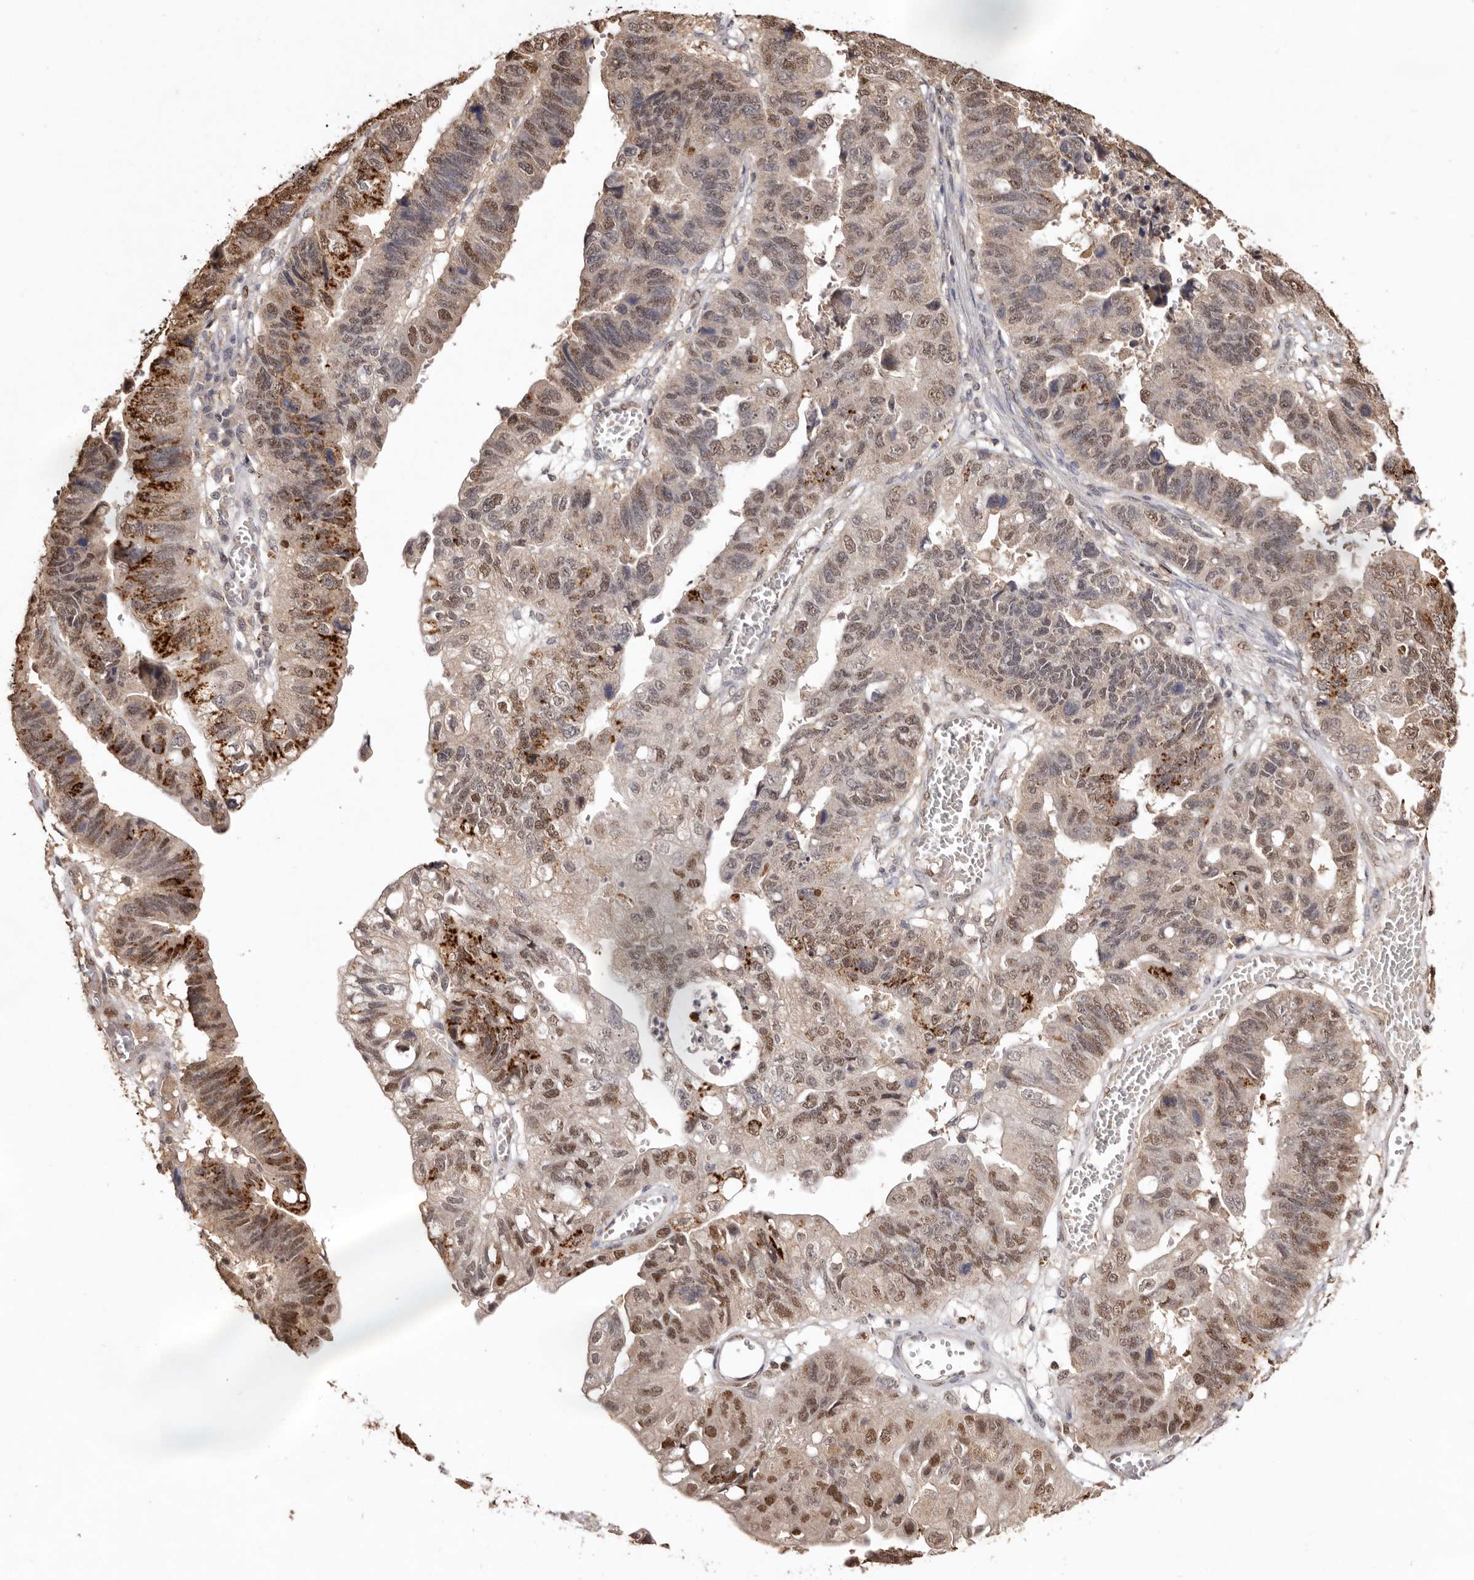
{"staining": {"intensity": "moderate", "quantity": "25%-75%", "location": "nuclear"}, "tissue": "stomach cancer", "cell_type": "Tumor cells", "image_type": "cancer", "snomed": [{"axis": "morphology", "description": "Adenocarcinoma, NOS"}, {"axis": "topography", "description": "Stomach"}], "caption": "This is an image of IHC staining of stomach cancer, which shows moderate expression in the nuclear of tumor cells.", "gene": "NOTCH1", "patient": {"sex": "male", "age": 59}}